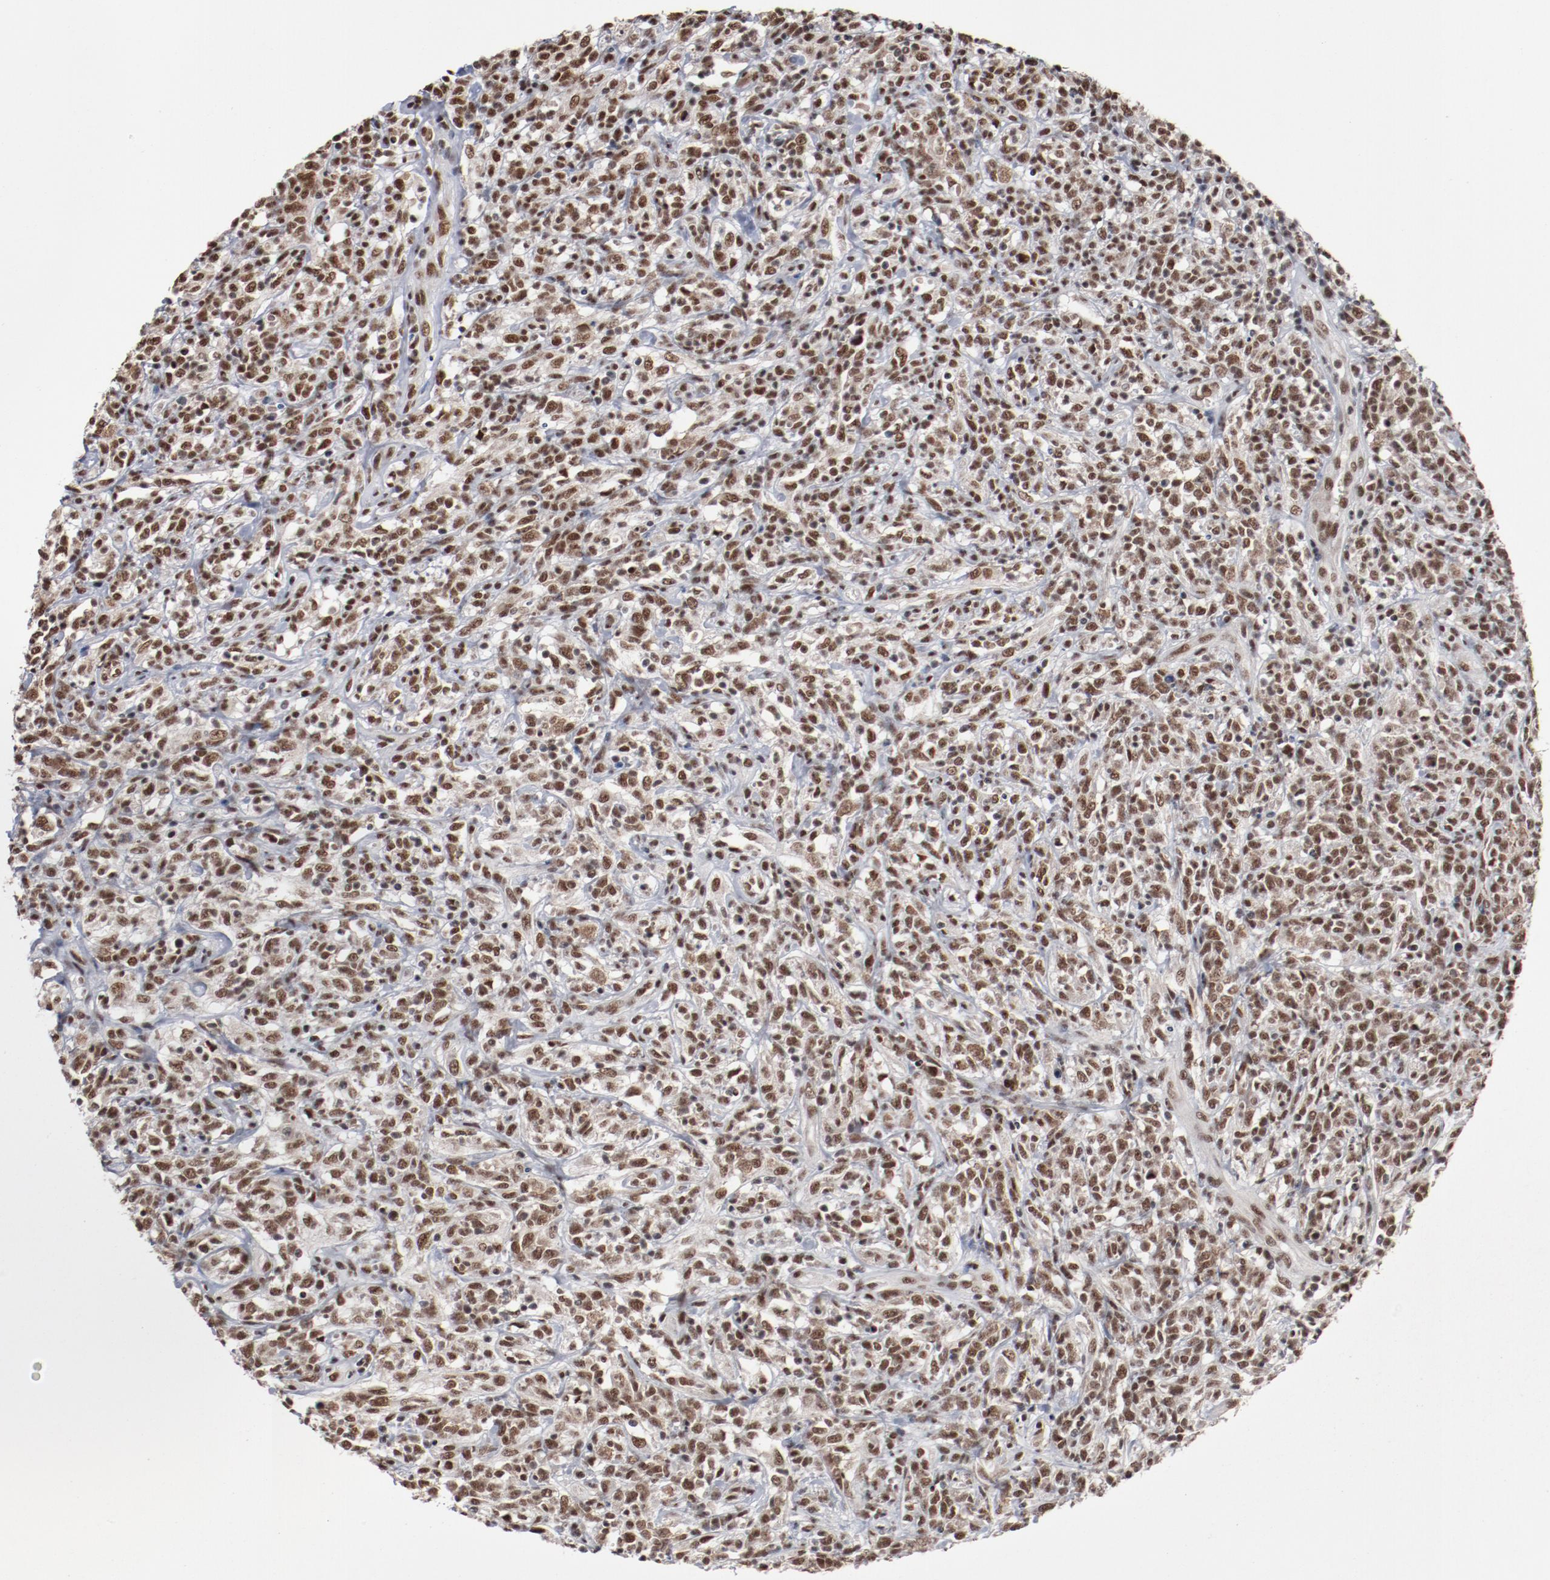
{"staining": {"intensity": "moderate", "quantity": ">75%", "location": "nuclear"}, "tissue": "lymphoma", "cell_type": "Tumor cells", "image_type": "cancer", "snomed": [{"axis": "morphology", "description": "Malignant lymphoma, non-Hodgkin's type, High grade"}, {"axis": "topography", "description": "Lymph node"}], "caption": "Immunohistochemistry (IHC) image of neoplastic tissue: human high-grade malignant lymphoma, non-Hodgkin's type stained using IHC exhibits medium levels of moderate protein expression localized specifically in the nuclear of tumor cells, appearing as a nuclear brown color.", "gene": "BUB3", "patient": {"sex": "female", "age": 73}}